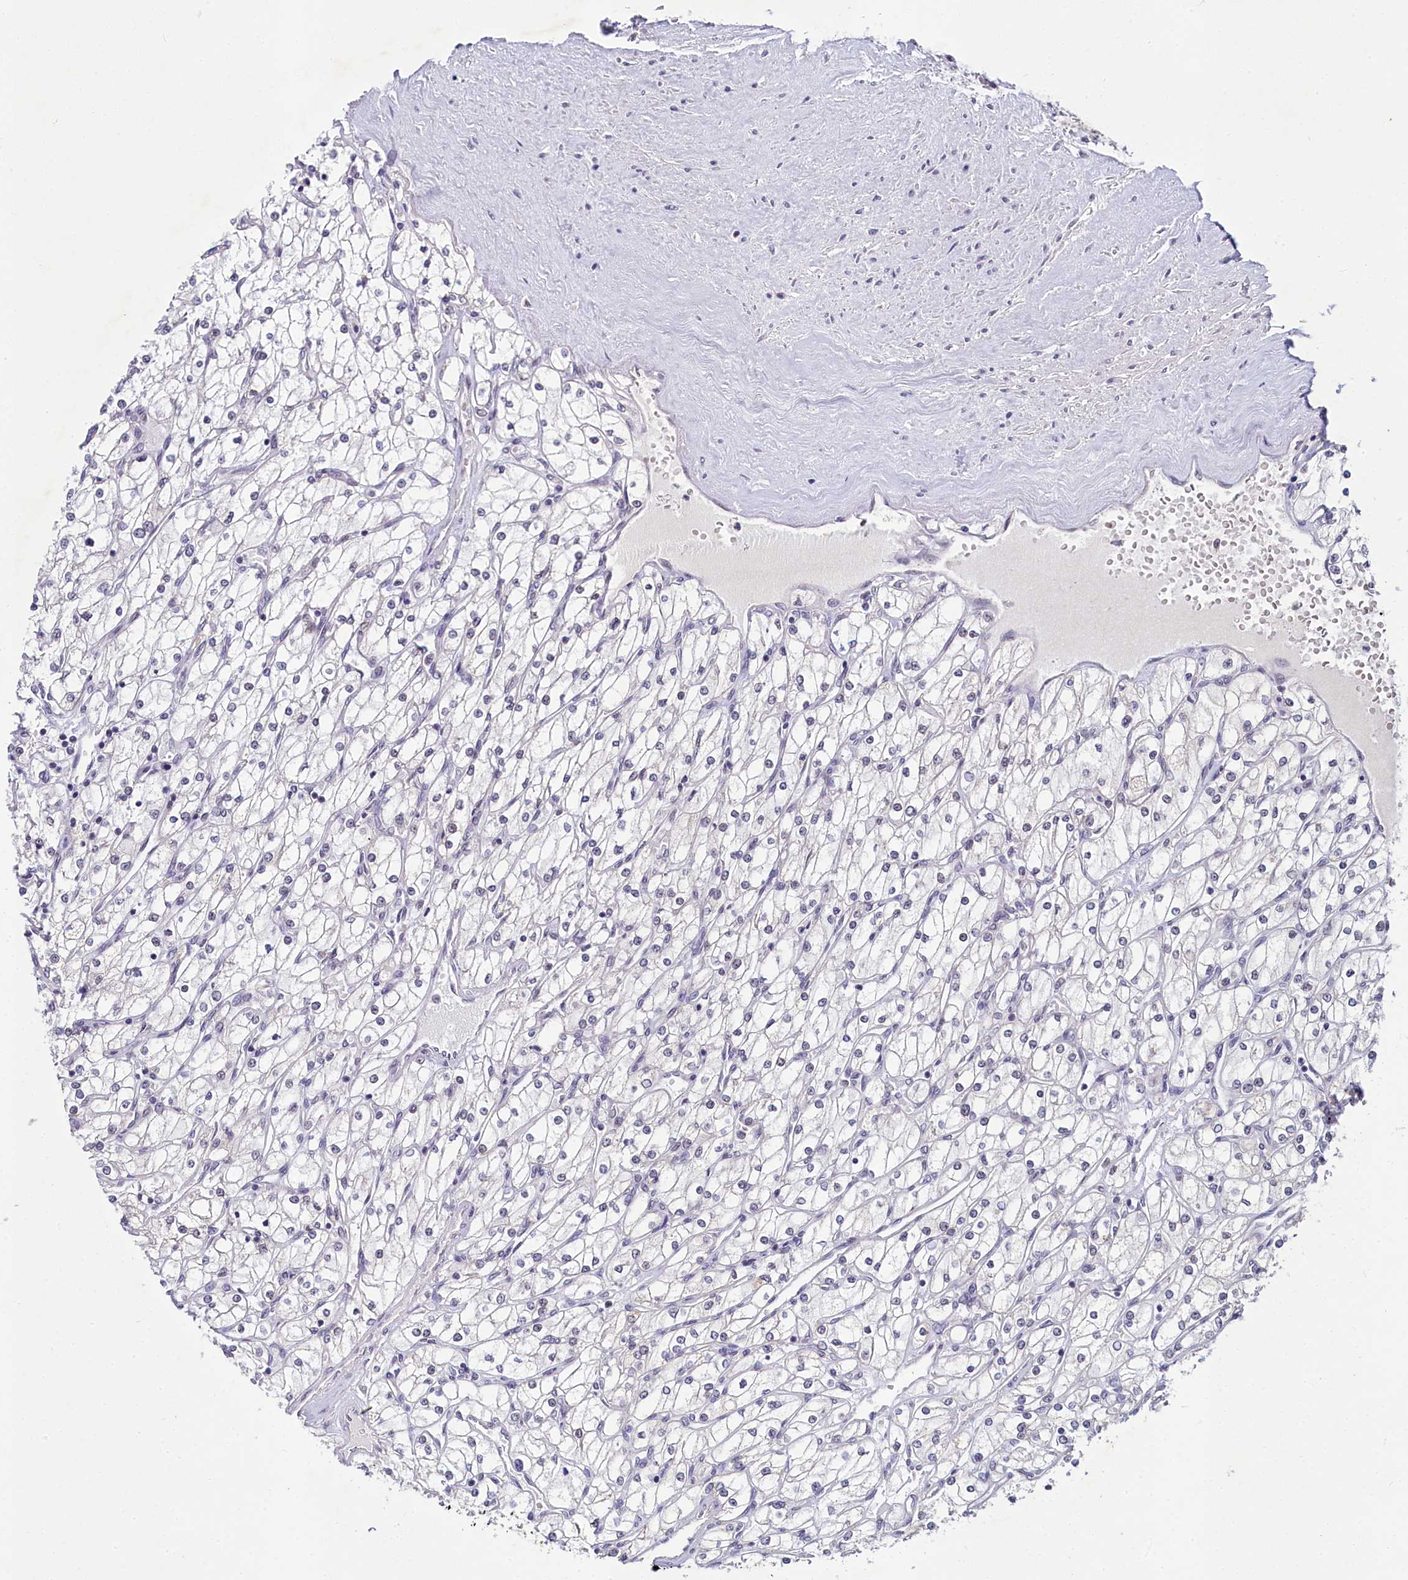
{"staining": {"intensity": "negative", "quantity": "none", "location": "none"}, "tissue": "renal cancer", "cell_type": "Tumor cells", "image_type": "cancer", "snomed": [{"axis": "morphology", "description": "Adenocarcinoma, NOS"}, {"axis": "topography", "description": "Kidney"}], "caption": "This is an immunohistochemistry histopathology image of renal cancer (adenocarcinoma). There is no positivity in tumor cells.", "gene": "PPHLN1", "patient": {"sex": "male", "age": 80}}